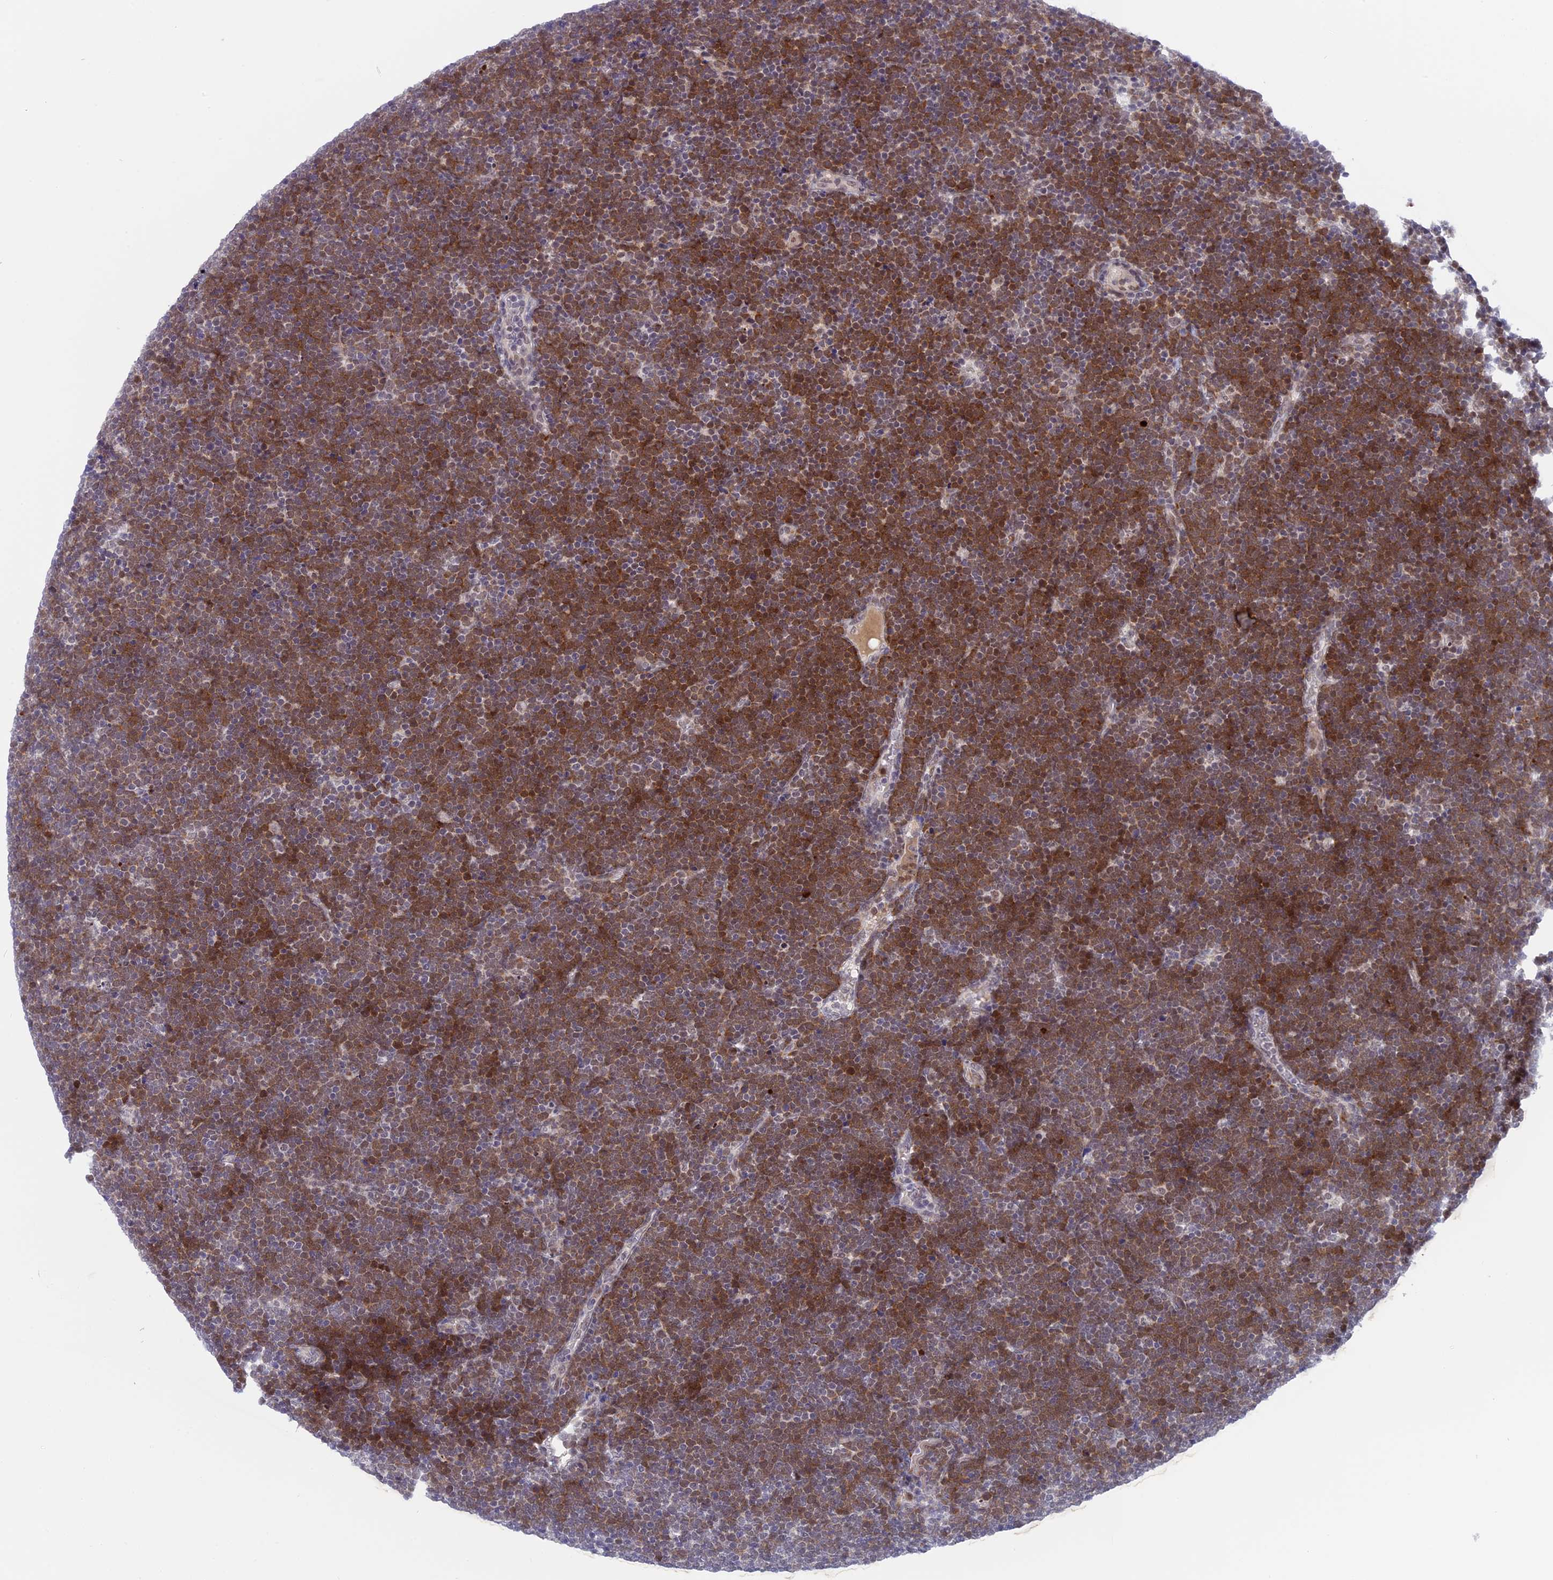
{"staining": {"intensity": "moderate", "quantity": ">75%", "location": "cytoplasmic/membranous,nuclear"}, "tissue": "lymphoma", "cell_type": "Tumor cells", "image_type": "cancer", "snomed": [{"axis": "morphology", "description": "Malignant lymphoma, non-Hodgkin's type, High grade"}, {"axis": "topography", "description": "Lymph node"}], "caption": "Approximately >75% of tumor cells in lymphoma reveal moderate cytoplasmic/membranous and nuclear protein expression as visualized by brown immunohistochemical staining.", "gene": "POLR2C", "patient": {"sex": "male", "age": 13}}